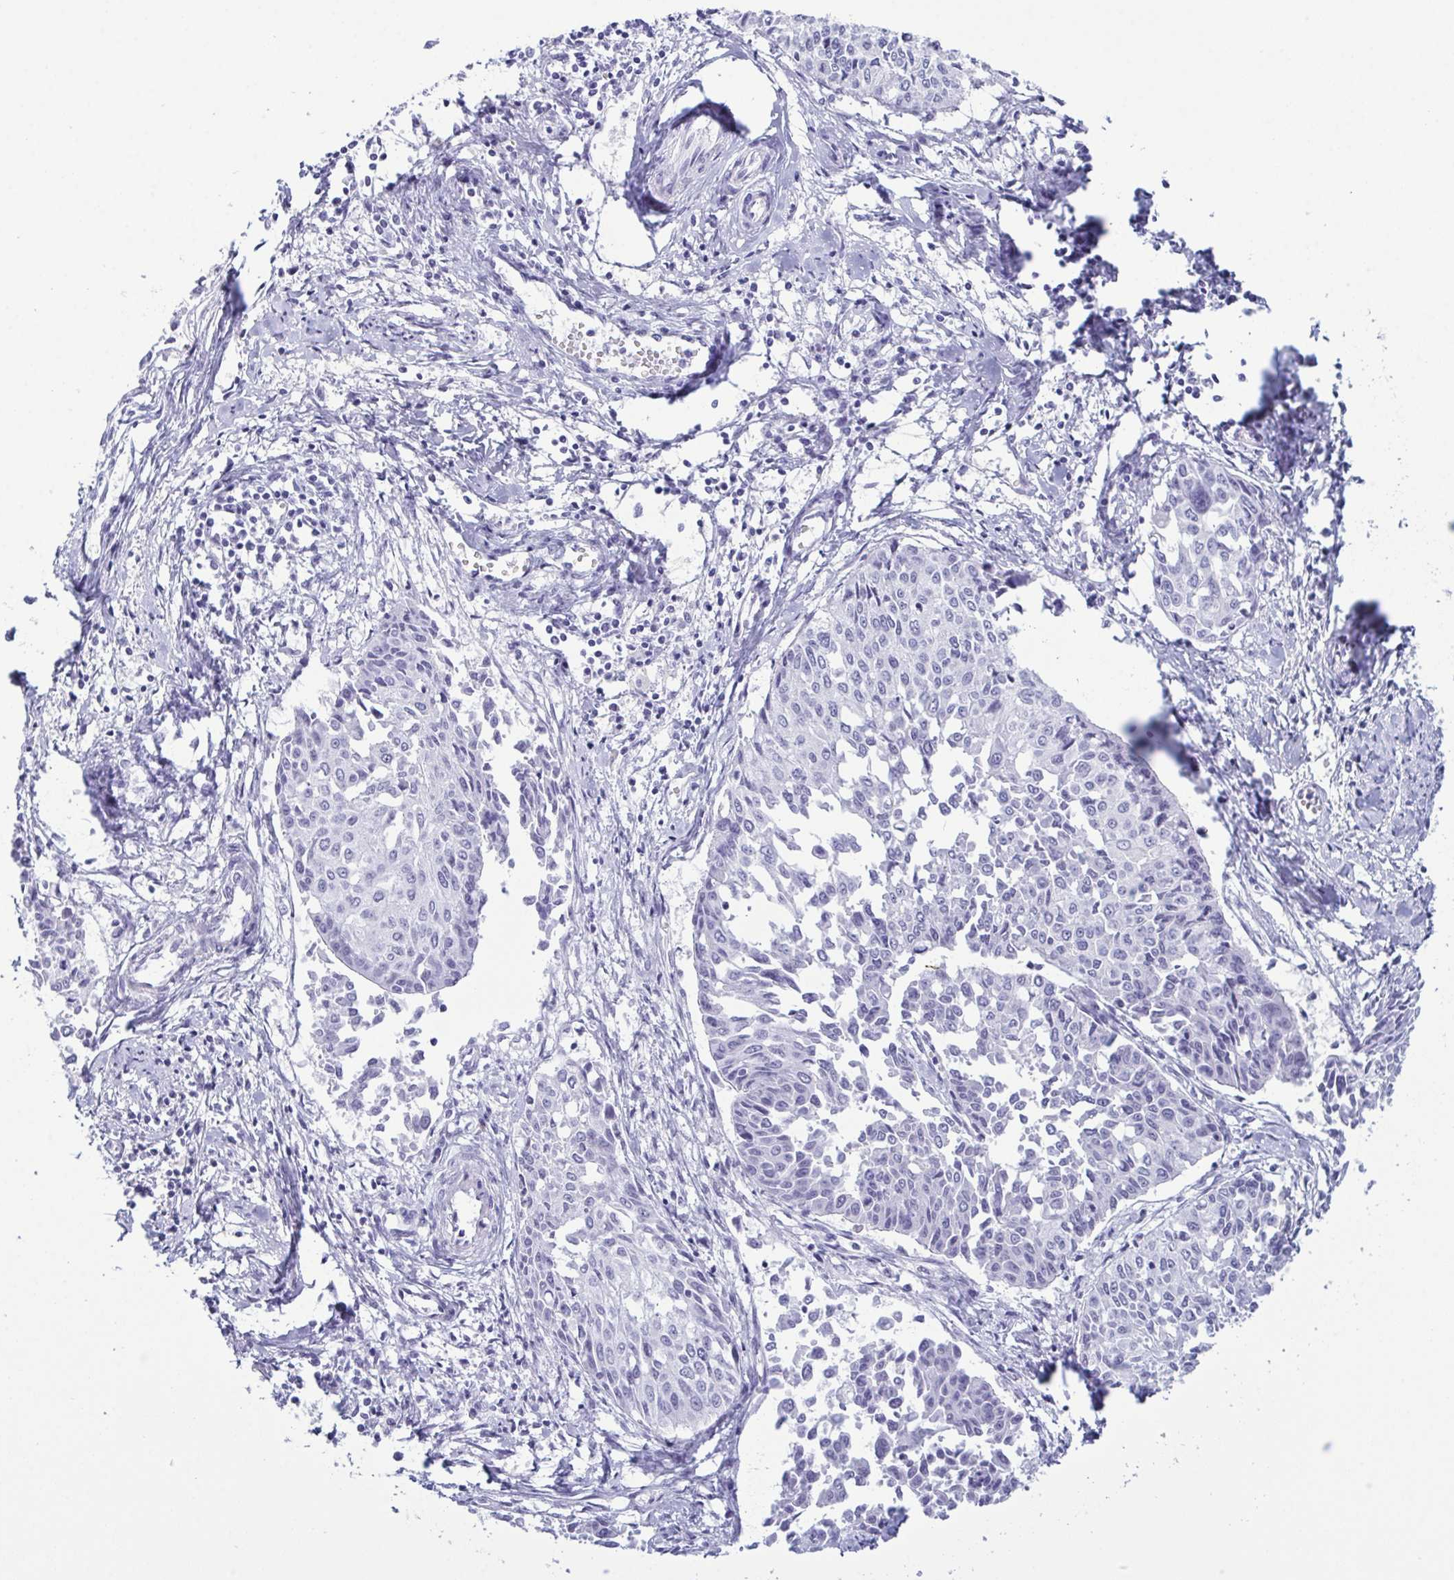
{"staining": {"intensity": "negative", "quantity": "none", "location": "none"}, "tissue": "cervical cancer", "cell_type": "Tumor cells", "image_type": "cancer", "snomed": [{"axis": "morphology", "description": "Squamous cell carcinoma, NOS"}, {"axis": "topography", "description": "Cervix"}], "caption": "Tumor cells show no significant expression in cervical squamous cell carcinoma. (DAB IHC, high magnification).", "gene": "SUGP2", "patient": {"sex": "female", "age": 50}}